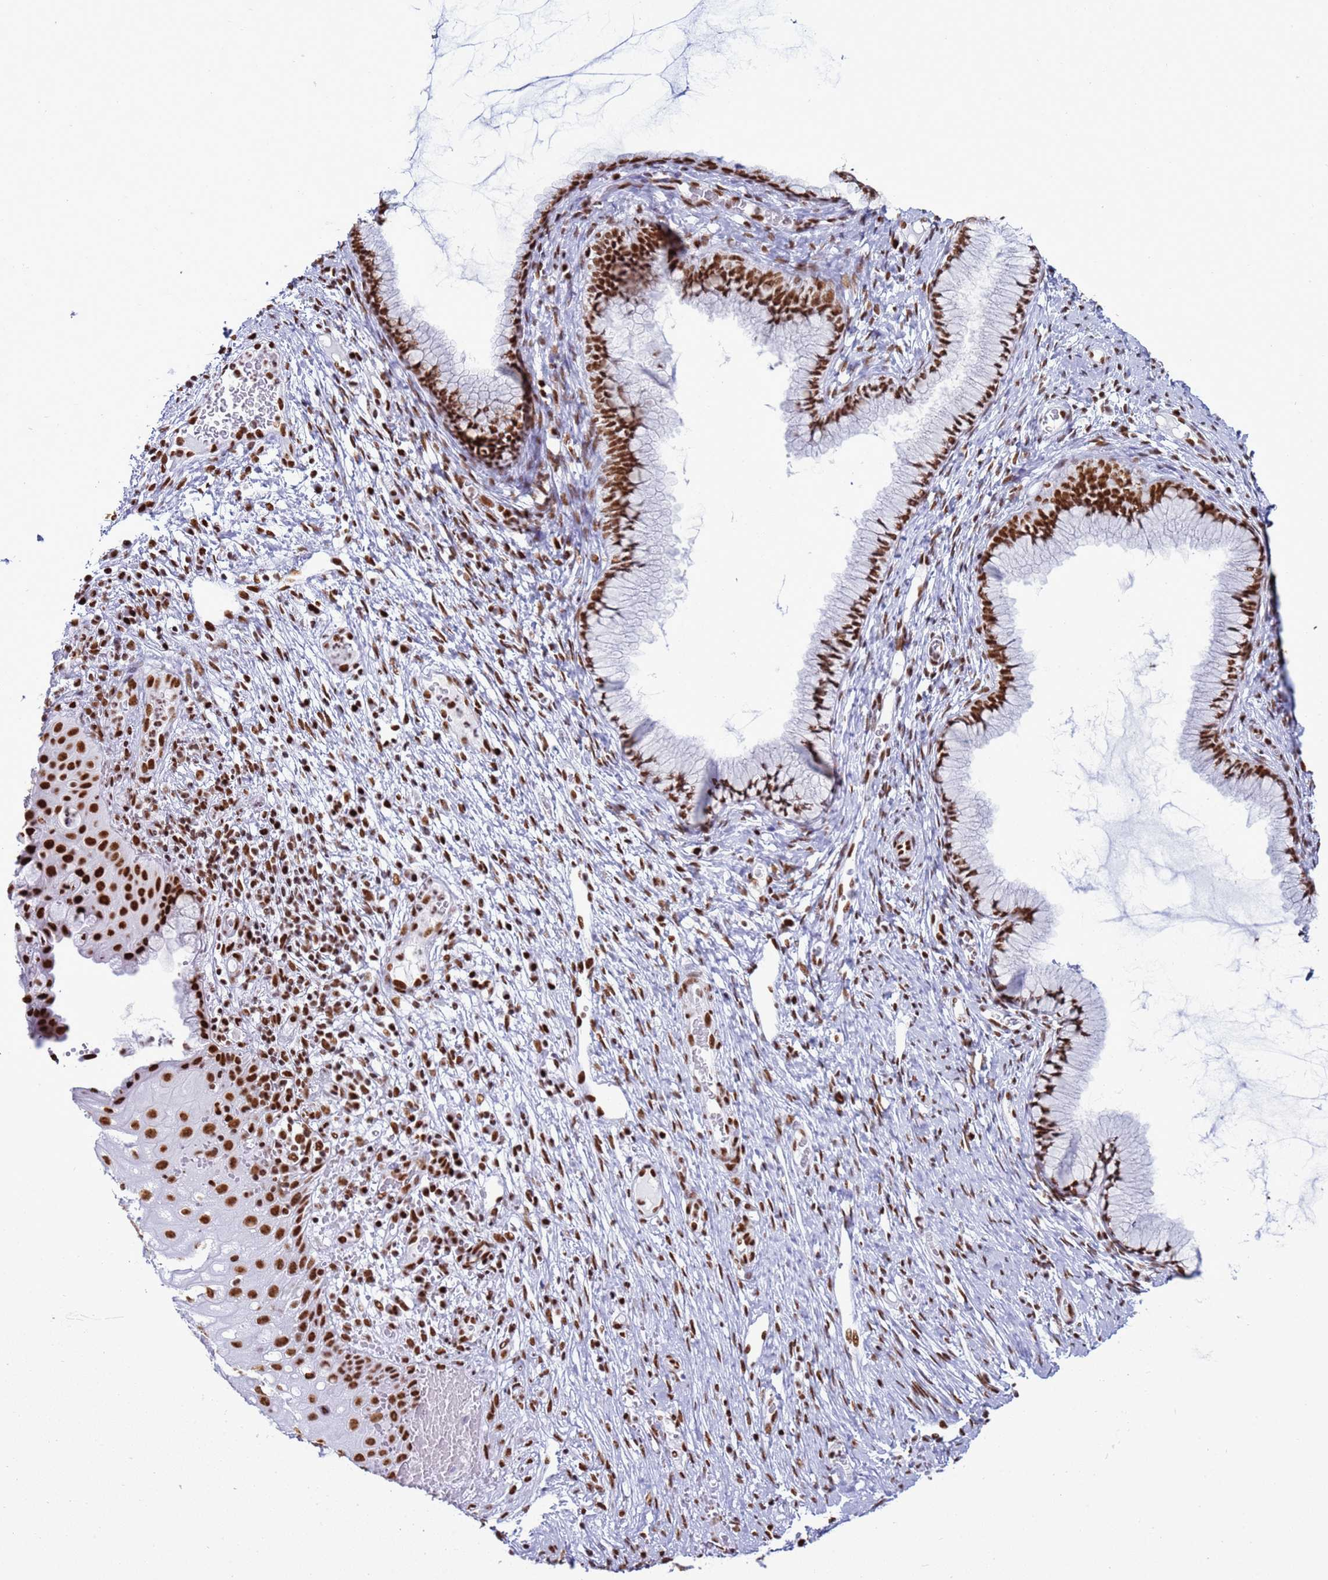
{"staining": {"intensity": "moderate", "quantity": ">75%", "location": "nuclear"}, "tissue": "cervix", "cell_type": "Glandular cells", "image_type": "normal", "snomed": [{"axis": "morphology", "description": "Normal tissue, NOS"}, {"axis": "topography", "description": "Cervix"}], "caption": "IHC of normal human cervix exhibits medium levels of moderate nuclear staining in approximately >75% of glandular cells. The staining was performed using DAB to visualize the protein expression in brown, while the nuclei were stained in blue with hematoxylin (Magnification: 20x).", "gene": "RALY", "patient": {"sex": "female", "age": 42}}